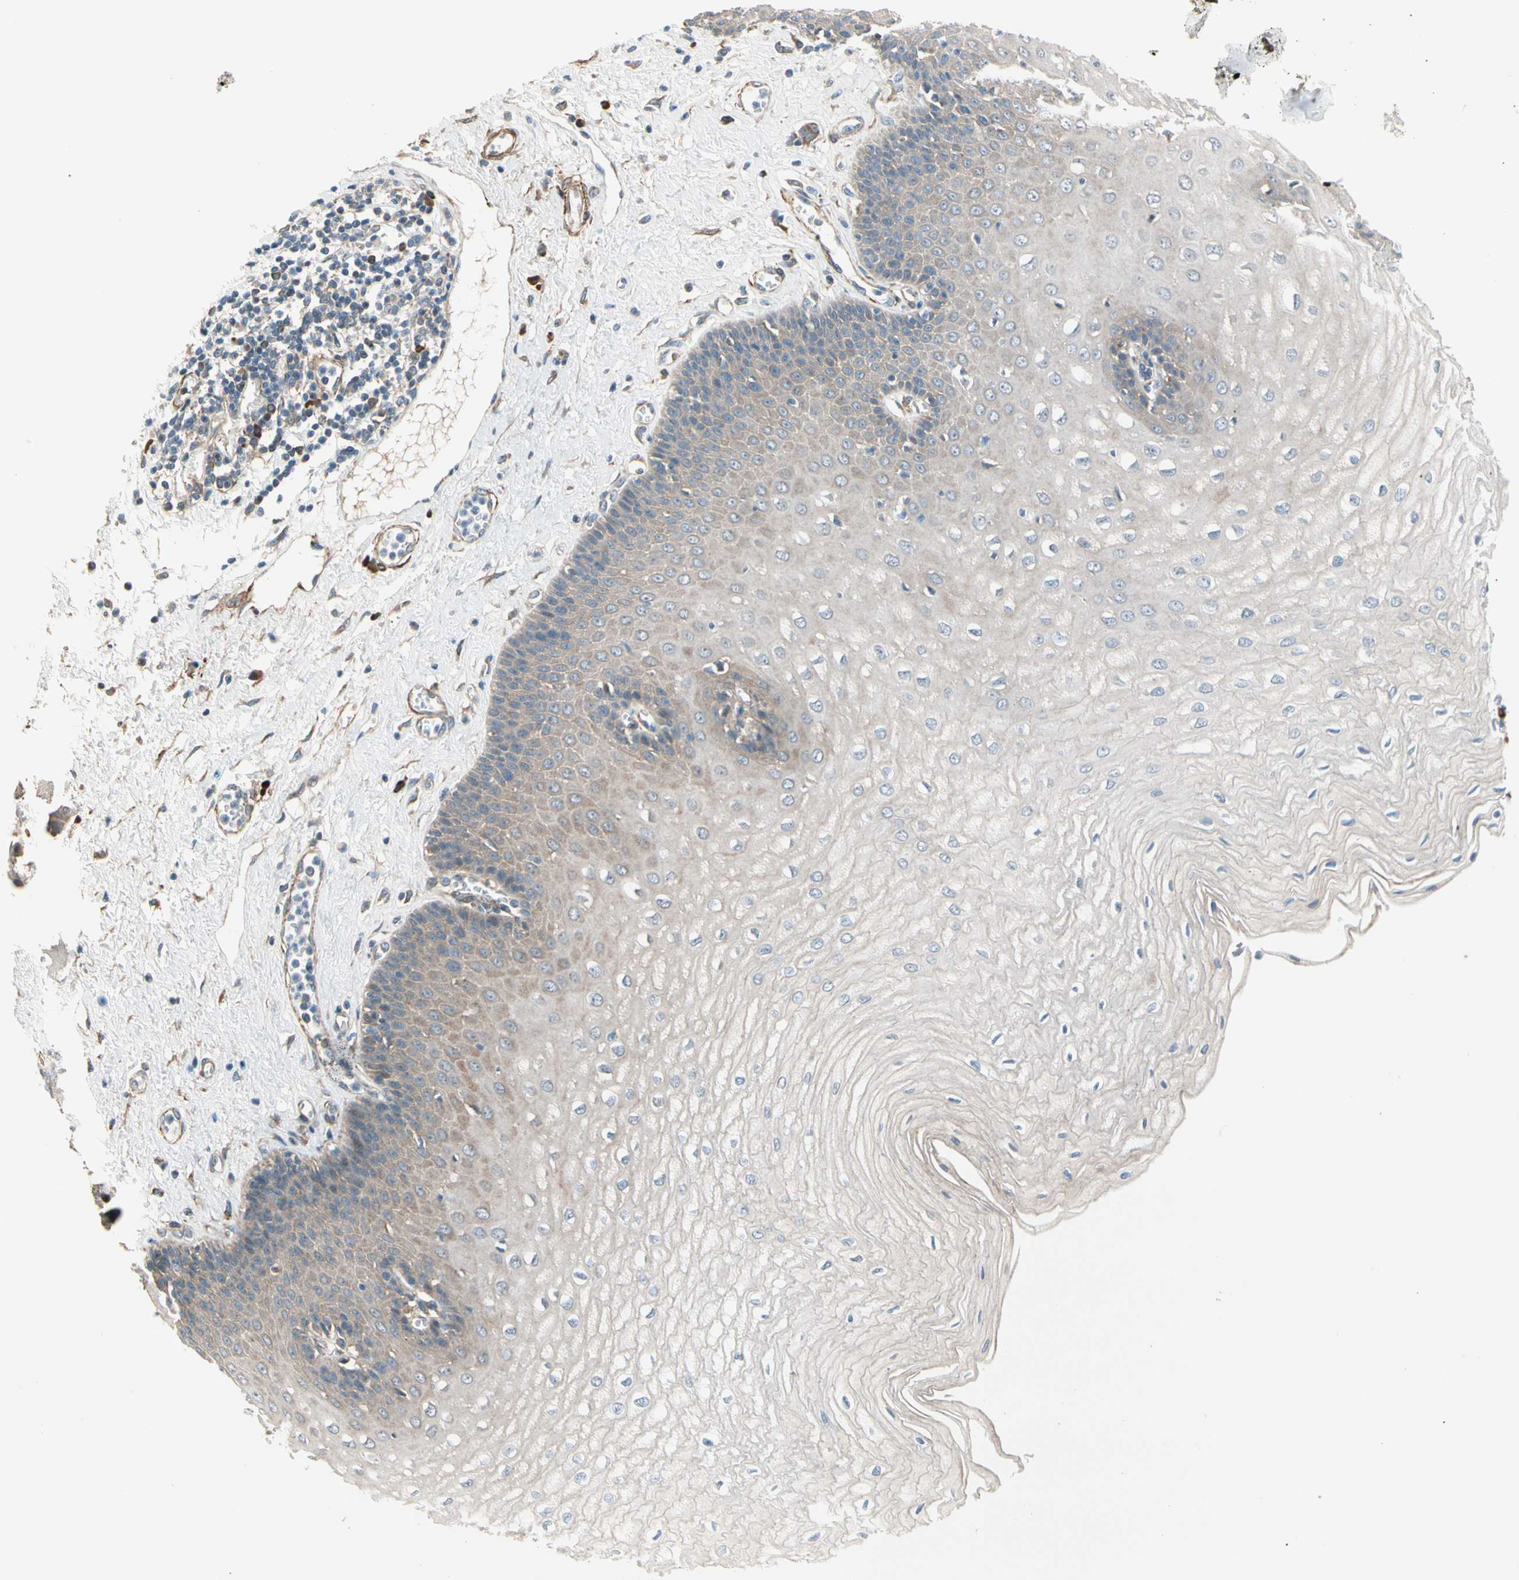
{"staining": {"intensity": "weak", "quantity": ">75%", "location": "cytoplasmic/membranous"}, "tissue": "esophagus", "cell_type": "Squamous epithelial cells", "image_type": "normal", "snomed": [{"axis": "morphology", "description": "Normal tissue, NOS"}, {"axis": "morphology", "description": "Squamous cell carcinoma, NOS"}, {"axis": "topography", "description": "Esophagus"}], "caption": "Immunohistochemistry (IHC) of benign esophagus displays low levels of weak cytoplasmic/membranous staining in about >75% of squamous epithelial cells.", "gene": "LIMK2", "patient": {"sex": "male", "age": 65}}